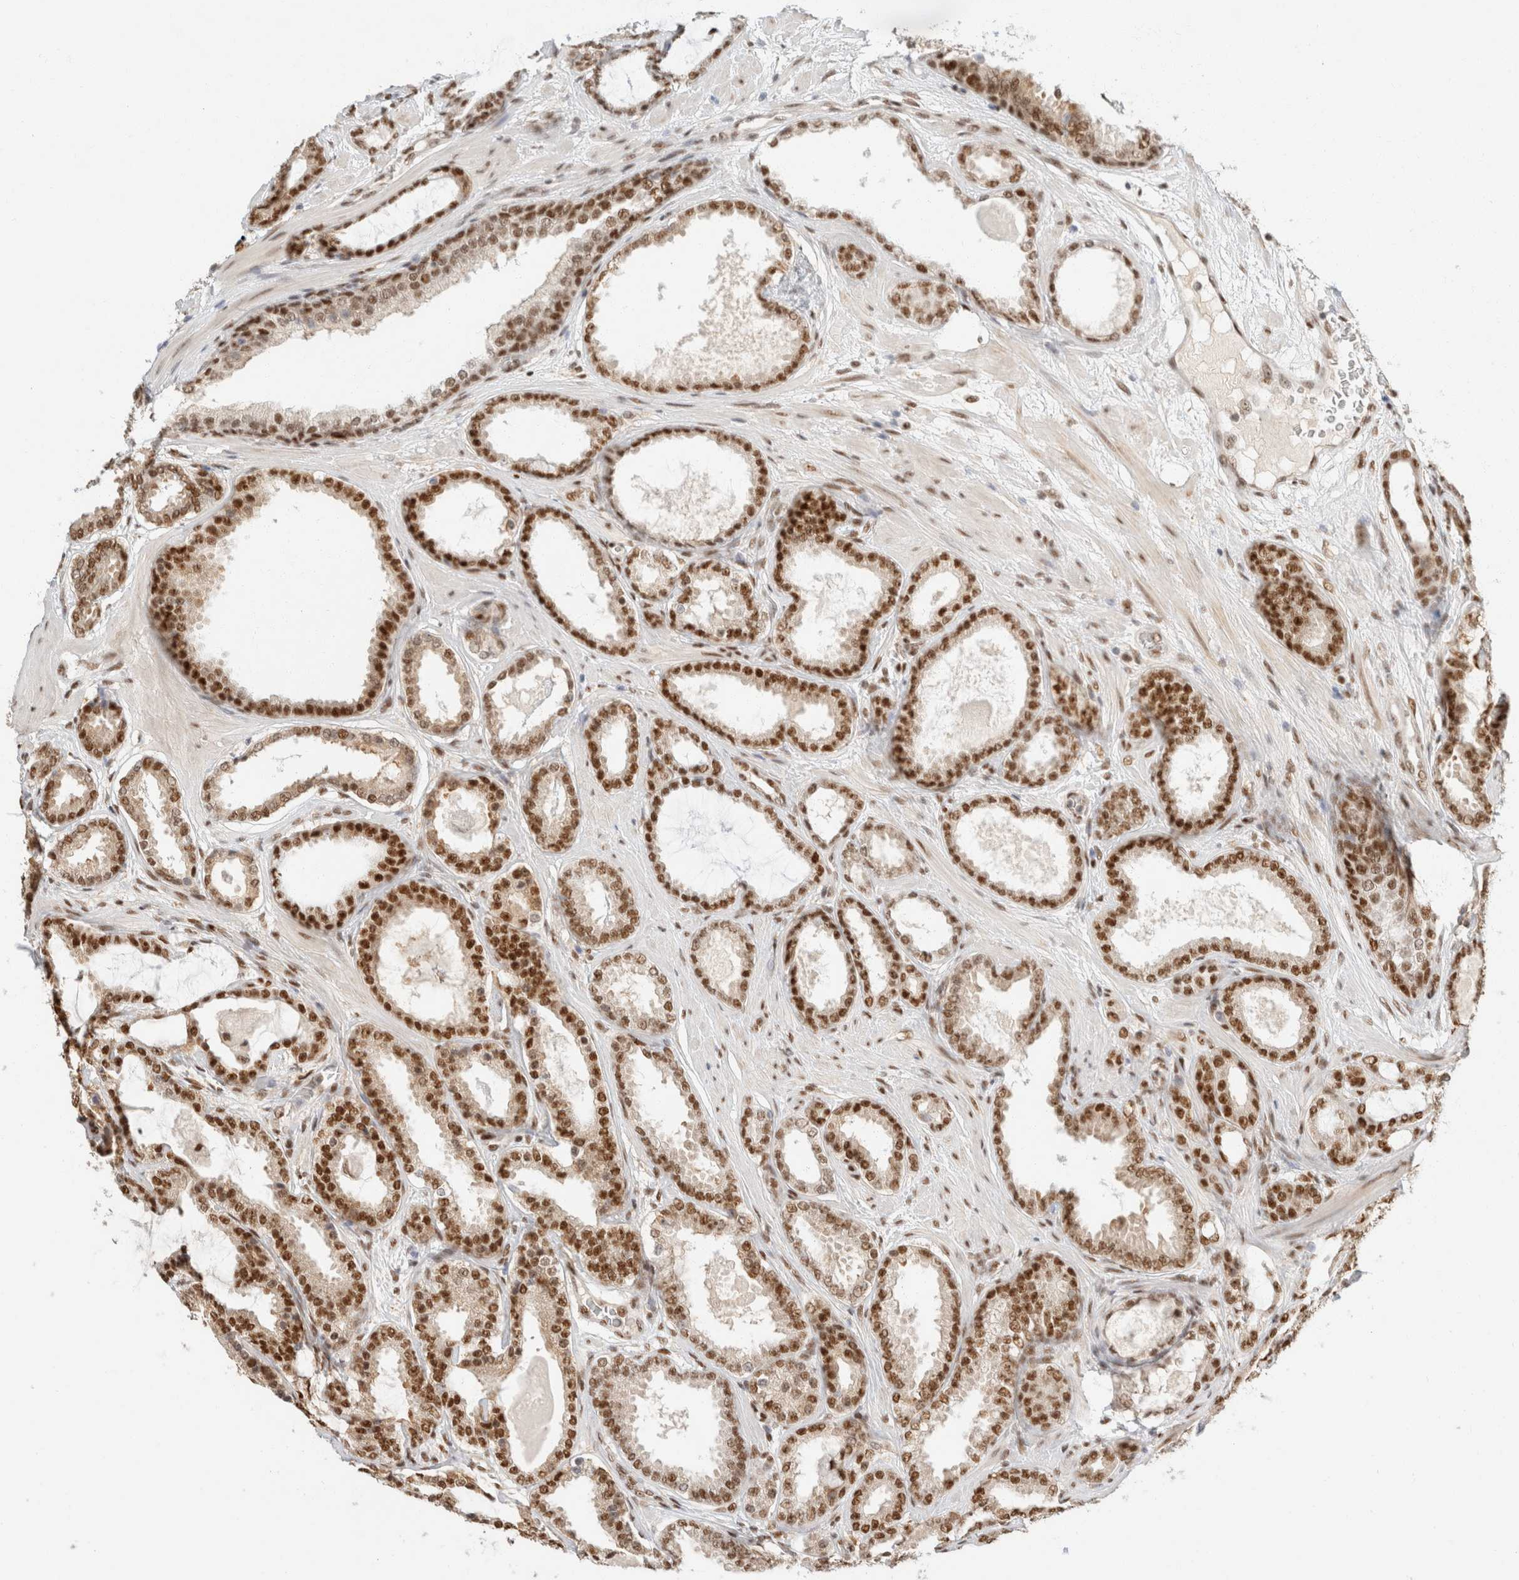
{"staining": {"intensity": "strong", "quantity": ">75%", "location": "nuclear"}, "tissue": "prostate cancer", "cell_type": "Tumor cells", "image_type": "cancer", "snomed": [{"axis": "morphology", "description": "Adenocarcinoma, High grade"}, {"axis": "topography", "description": "Prostate"}], "caption": "This image demonstrates prostate cancer (high-grade adenocarcinoma) stained with IHC to label a protein in brown. The nuclear of tumor cells show strong positivity for the protein. Nuclei are counter-stained blue.", "gene": "ZNF768", "patient": {"sex": "male", "age": 60}}